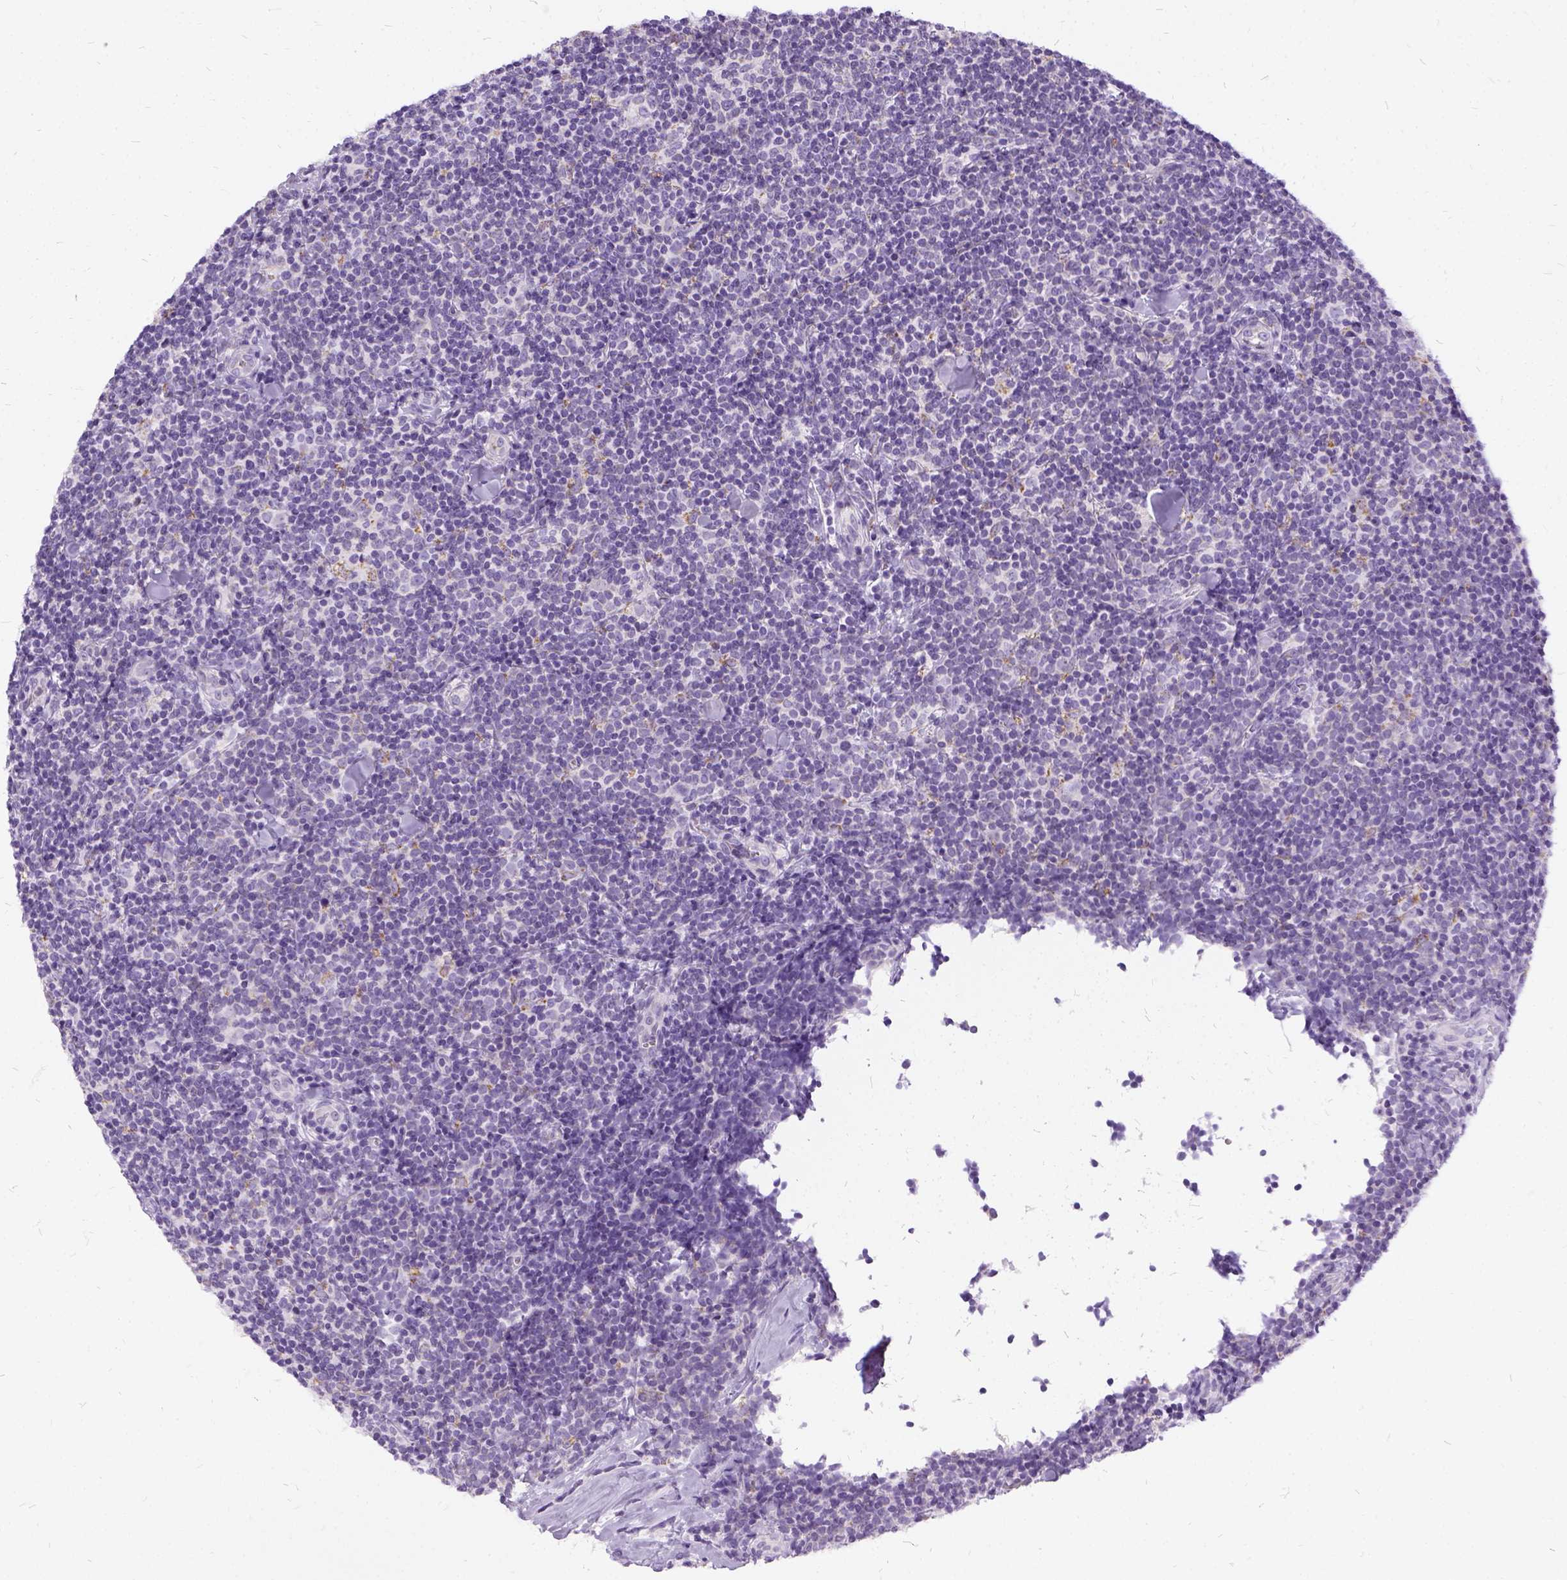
{"staining": {"intensity": "negative", "quantity": "none", "location": "none"}, "tissue": "lymphoma", "cell_type": "Tumor cells", "image_type": "cancer", "snomed": [{"axis": "morphology", "description": "Malignant lymphoma, non-Hodgkin's type, Low grade"}, {"axis": "topography", "description": "Lymph node"}], "caption": "A histopathology image of human lymphoma is negative for staining in tumor cells.", "gene": "FDX1", "patient": {"sex": "female", "age": 56}}